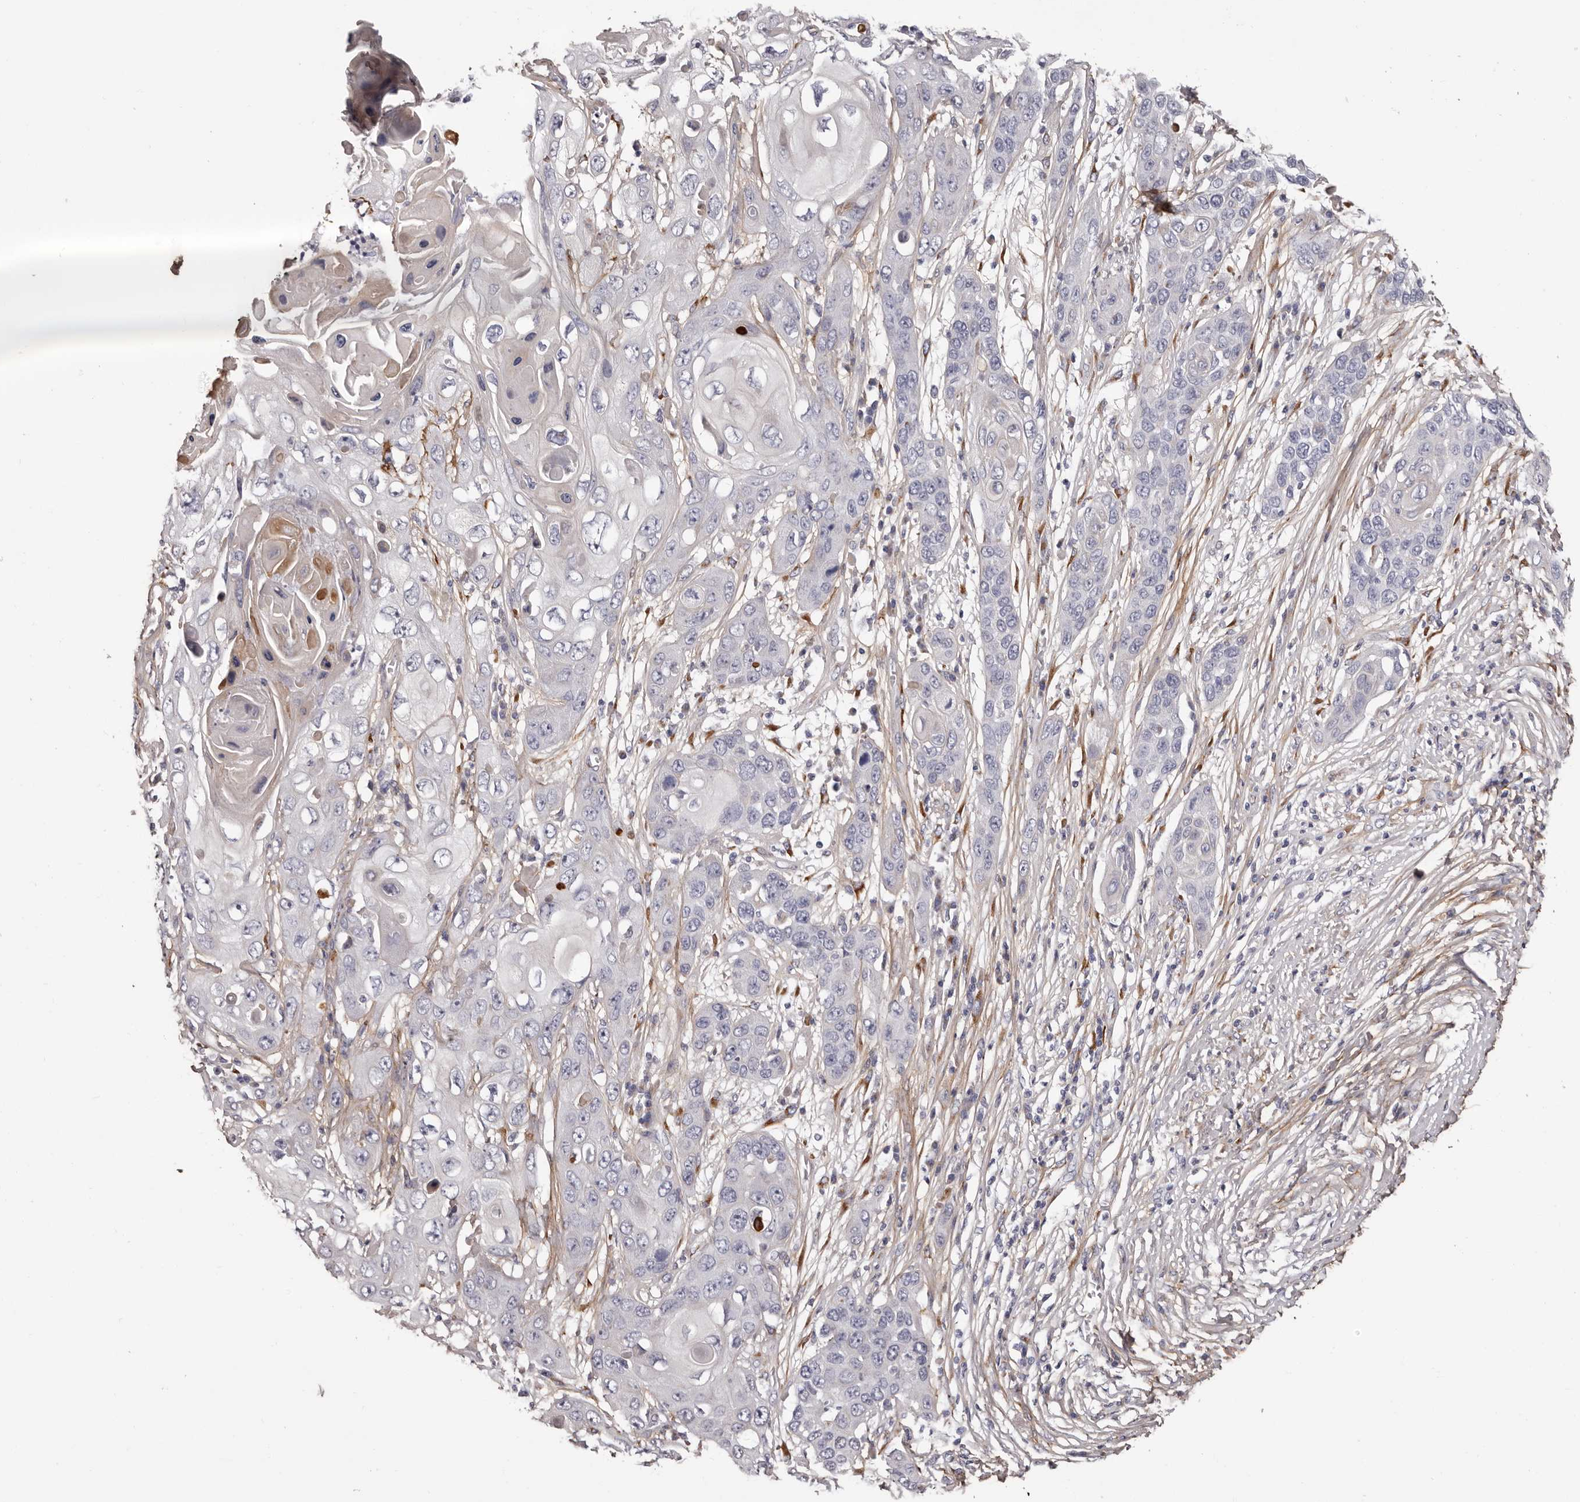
{"staining": {"intensity": "negative", "quantity": "none", "location": "none"}, "tissue": "skin cancer", "cell_type": "Tumor cells", "image_type": "cancer", "snomed": [{"axis": "morphology", "description": "Squamous cell carcinoma, NOS"}, {"axis": "topography", "description": "Skin"}], "caption": "IHC micrograph of neoplastic tissue: skin squamous cell carcinoma stained with DAB demonstrates no significant protein staining in tumor cells. (DAB (3,3'-diaminobenzidine) immunohistochemistry (IHC) with hematoxylin counter stain).", "gene": "COL6A1", "patient": {"sex": "male", "age": 55}}